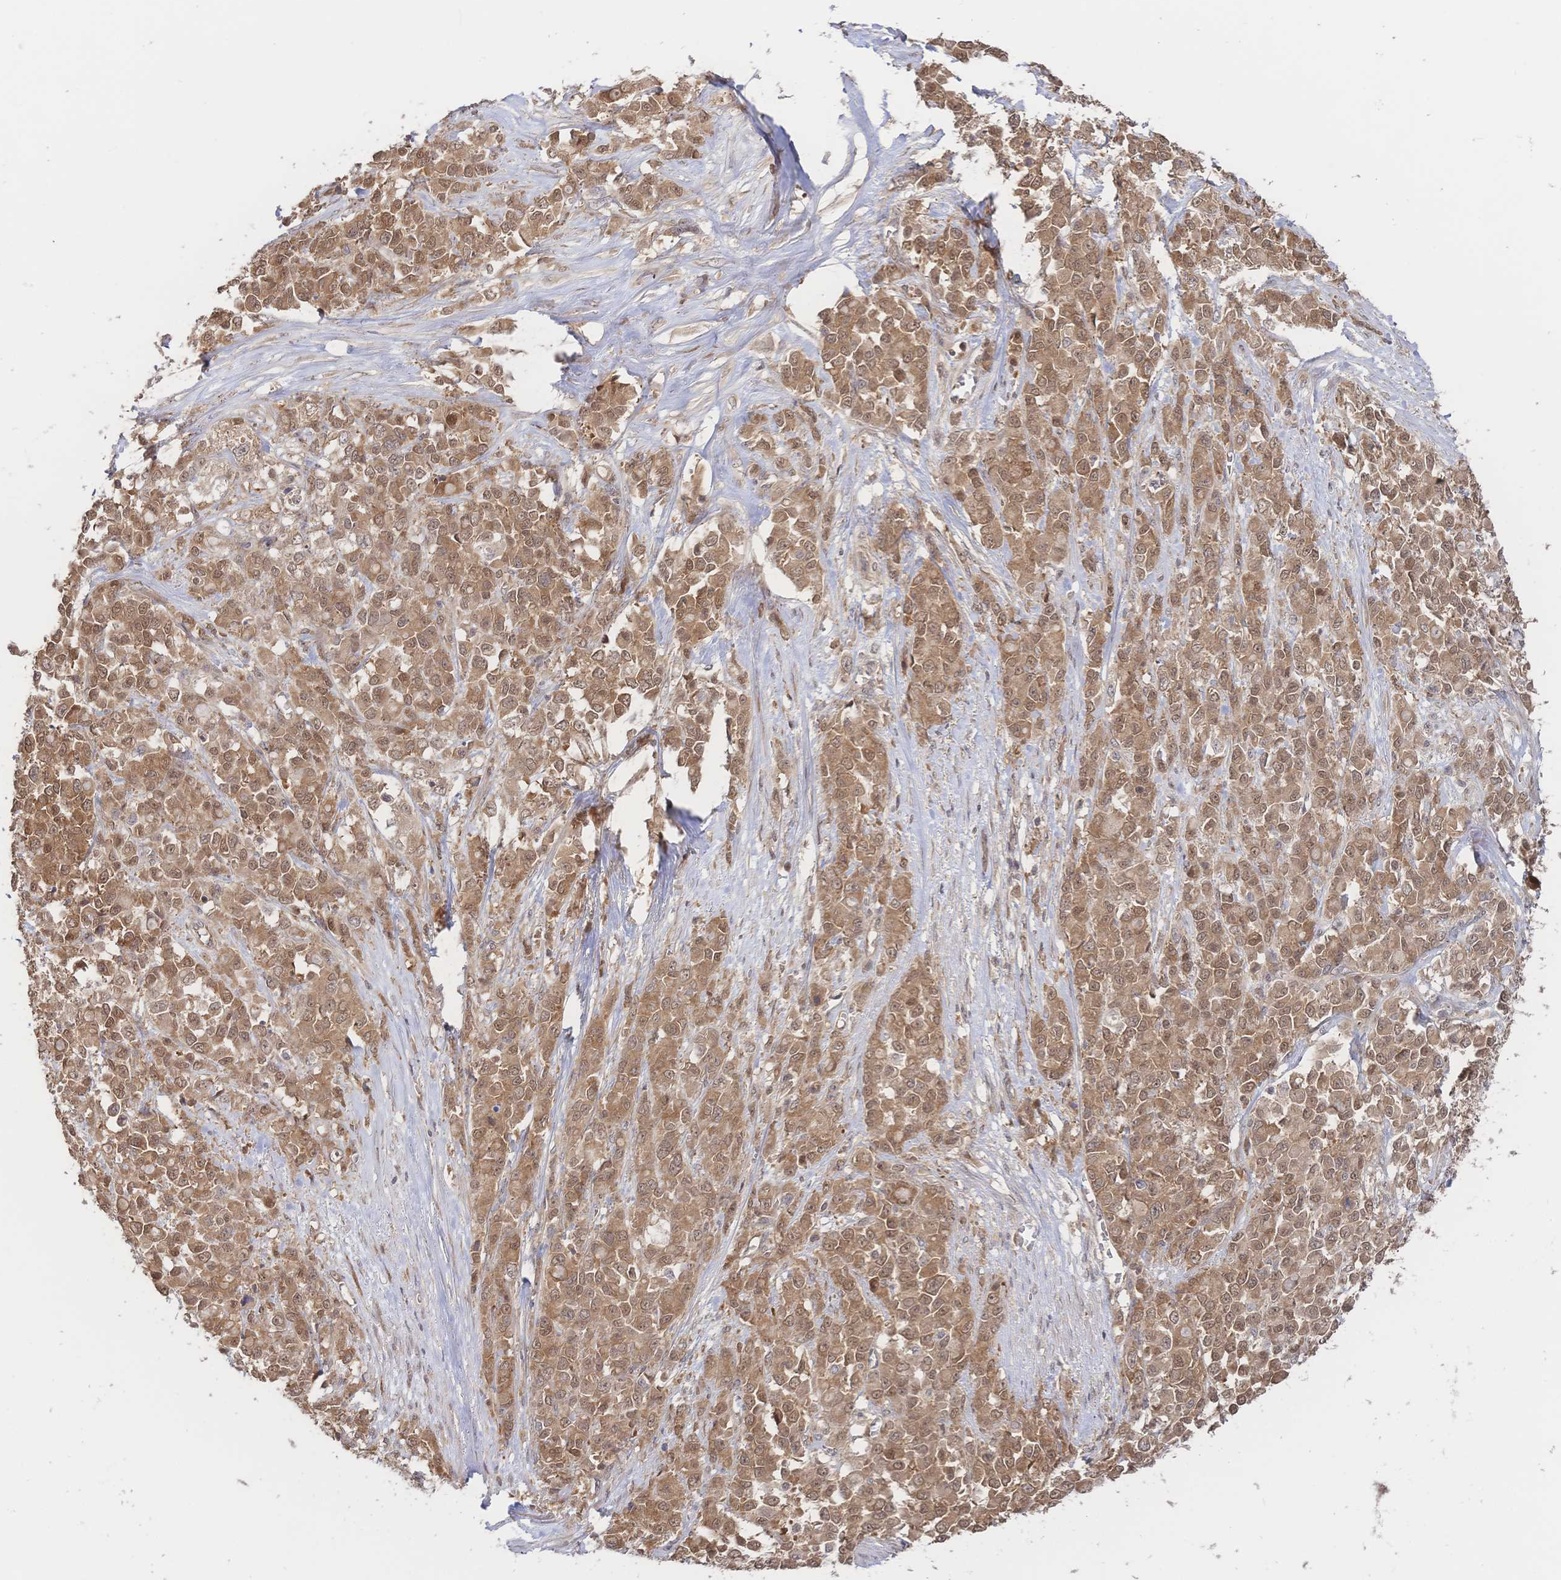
{"staining": {"intensity": "moderate", "quantity": ">75%", "location": "cytoplasmic/membranous,nuclear"}, "tissue": "stomach cancer", "cell_type": "Tumor cells", "image_type": "cancer", "snomed": [{"axis": "morphology", "description": "Adenocarcinoma, NOS"}, {"axis": "topography", "description": "Stomach"}], "caption": "Immunohistochemistry (DAB (3,3'-diaminobenzidine)) staining of human stomach cancer (adenocarcinoma) exhibits moderate cytoplasmic/membranous and nuclear protein staining in about >75% of tumor cells. The protein of interest is shown in brown color, while the nuclei are stained blue.", "gene": "LMO4", "patient": {"sex": "female", "age": 76}}